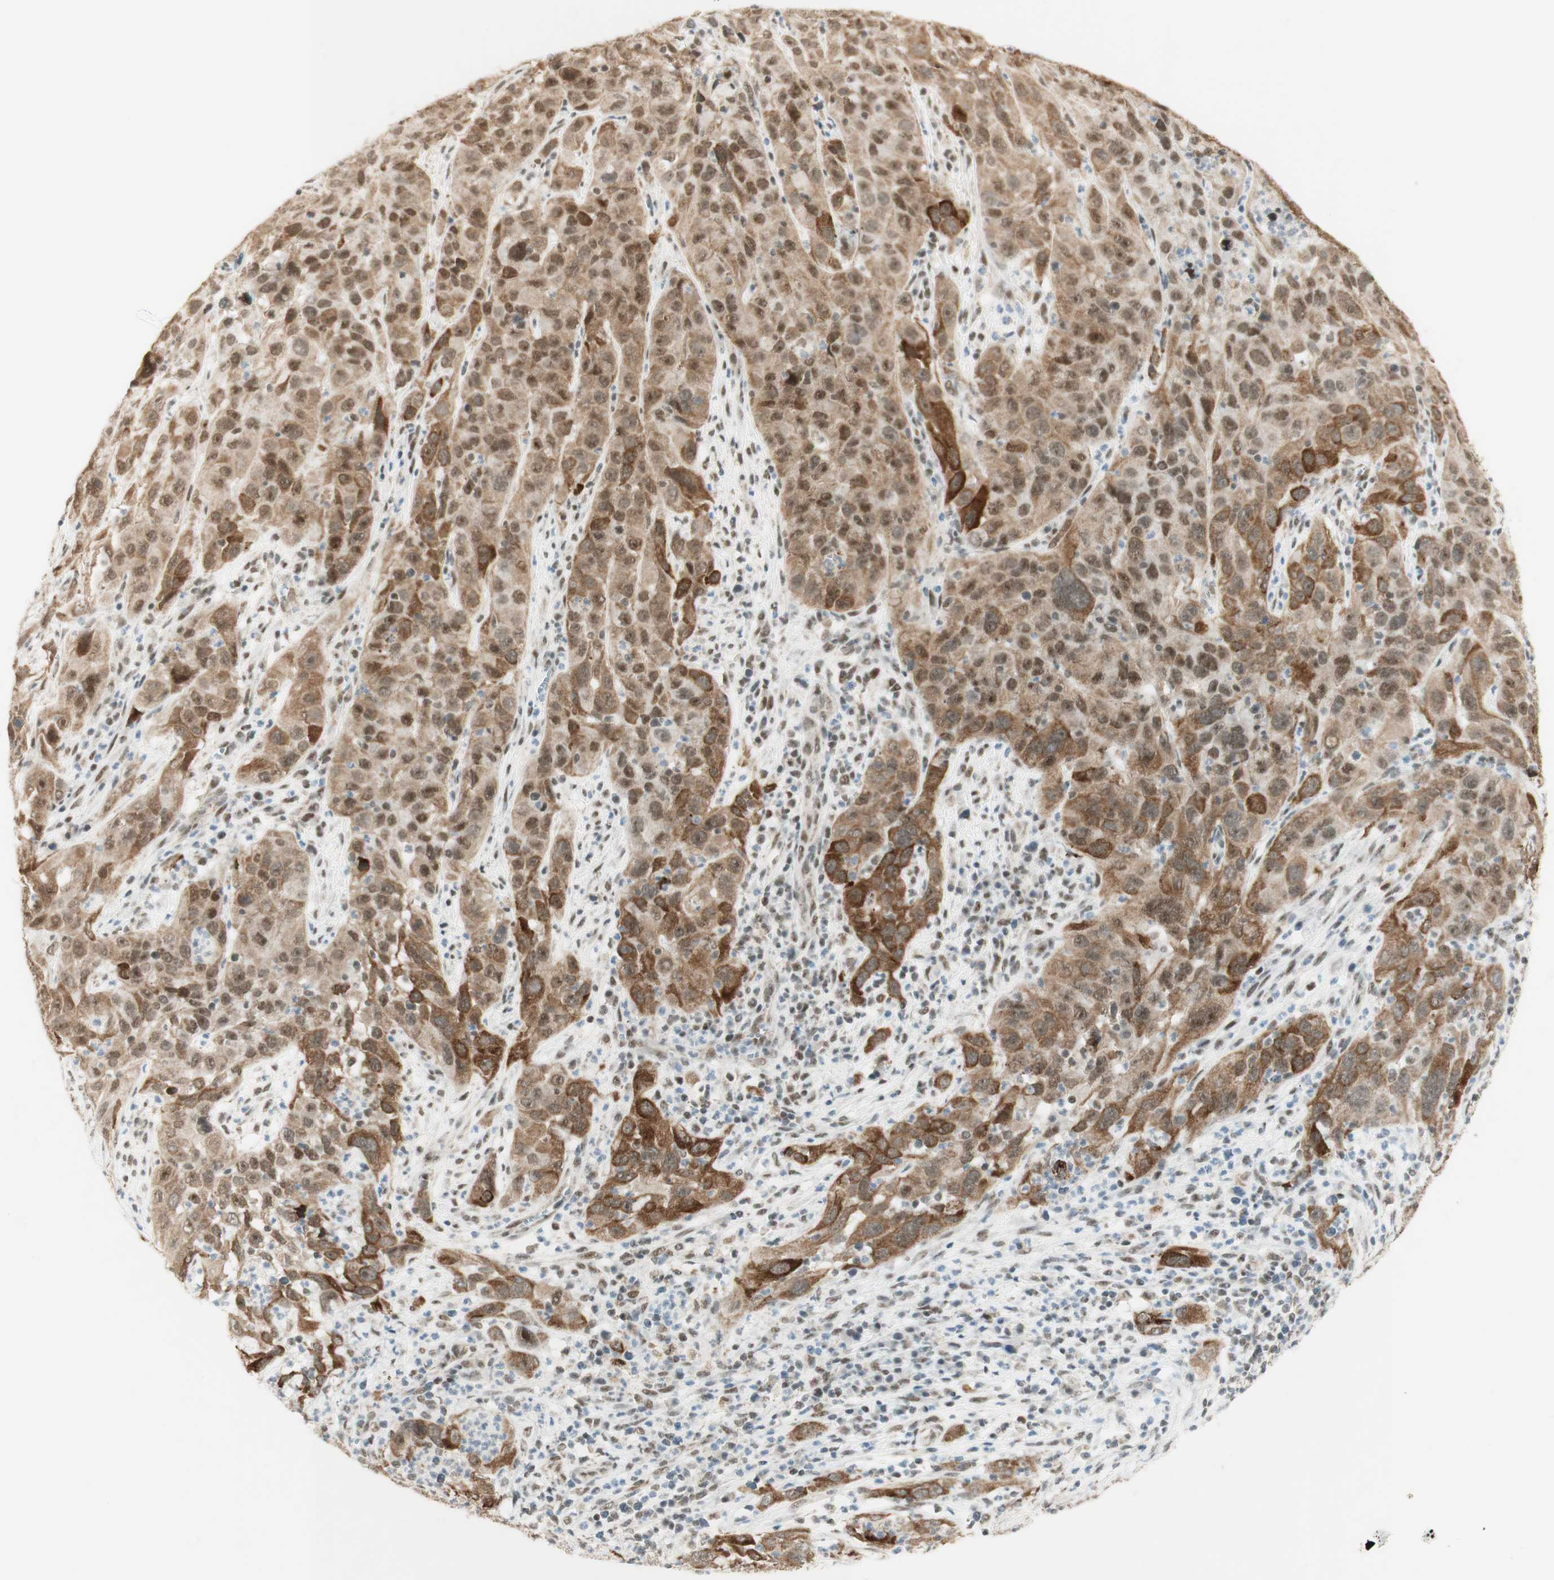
{"staining": {"intensity": "moderate", "quantity": ">75%", "location": "cytoplasmic/membranous,nuclear"}, "tissue": "cervical cancer", "cell_type": "Tumor cells", "image_type": "cancer", "snomed": [{"axis": "morphology", "description": "Squamous cell carcinoma, NOS"}, {"axis": "topography", "description": "Cervix"}], "caption": "A brown stain labels moderate cytoplasmic/membranous and nuclear staining of a protein in cervical cancer (squamous cell carcinoma) tumor cells. (IHC, brightfield microscopy, high magnification).", "gene": "ZNF782", "patient": {"sex": "female", "age": 32}}